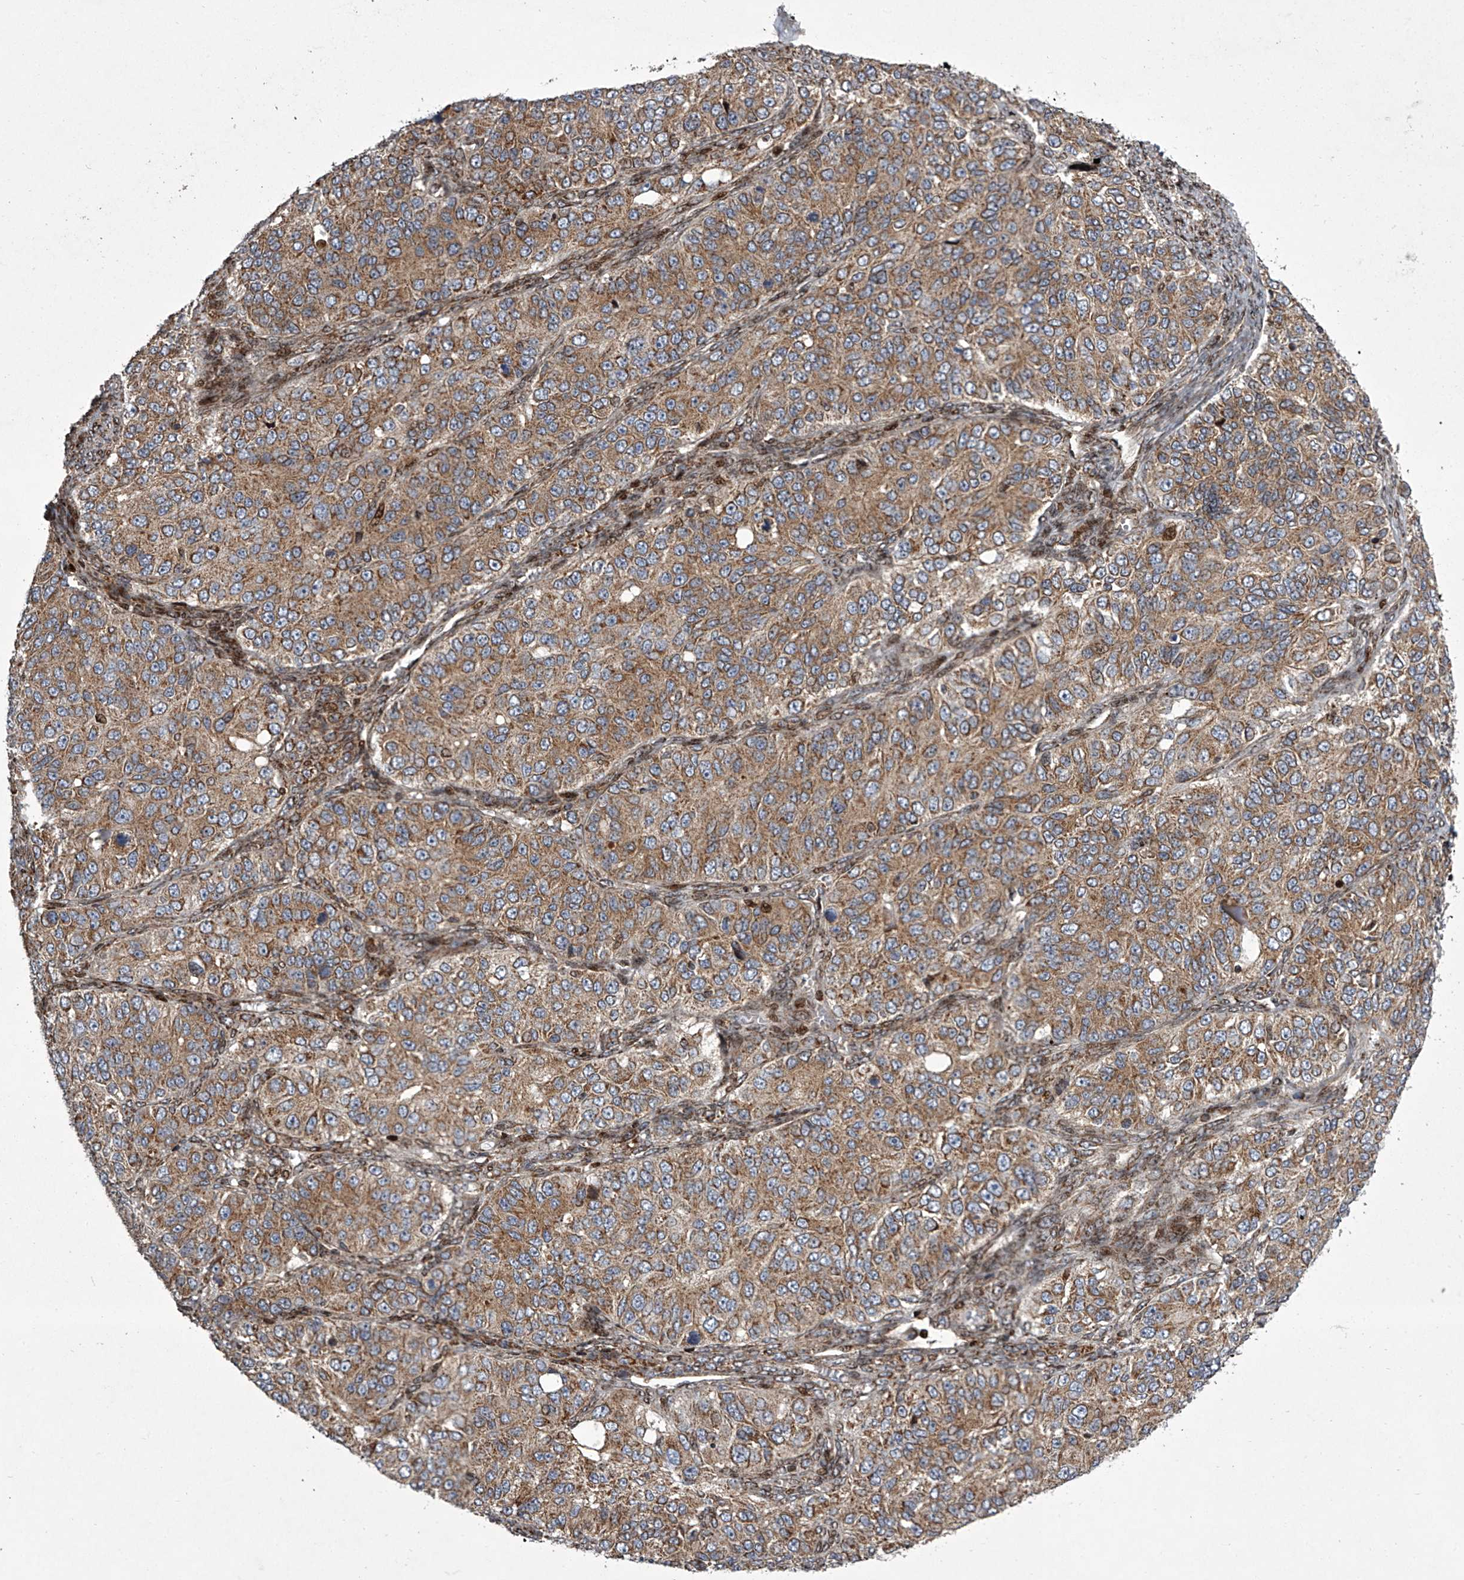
{"staining": {"intensity": "moderate", "quantity": ">75%", "location": "cytoplasmic/membranous"}, "tissue": "ovarian cancer", "cell_type": "Tumor cells", "image_type": "cancer", "snomed": [{"axis": "morphology", "description": "Carcinoma, endometroid"}, {"axis": "topography", "description": "Ovary"}], "caption": "A brown stain shows moderate cytoplasmic/membranous expression of a protein in ovarian cancer (endometroid carcinoma) tumor cells.", "gene": "STRADA", "patient": {"sex": "female", "age": 51}}